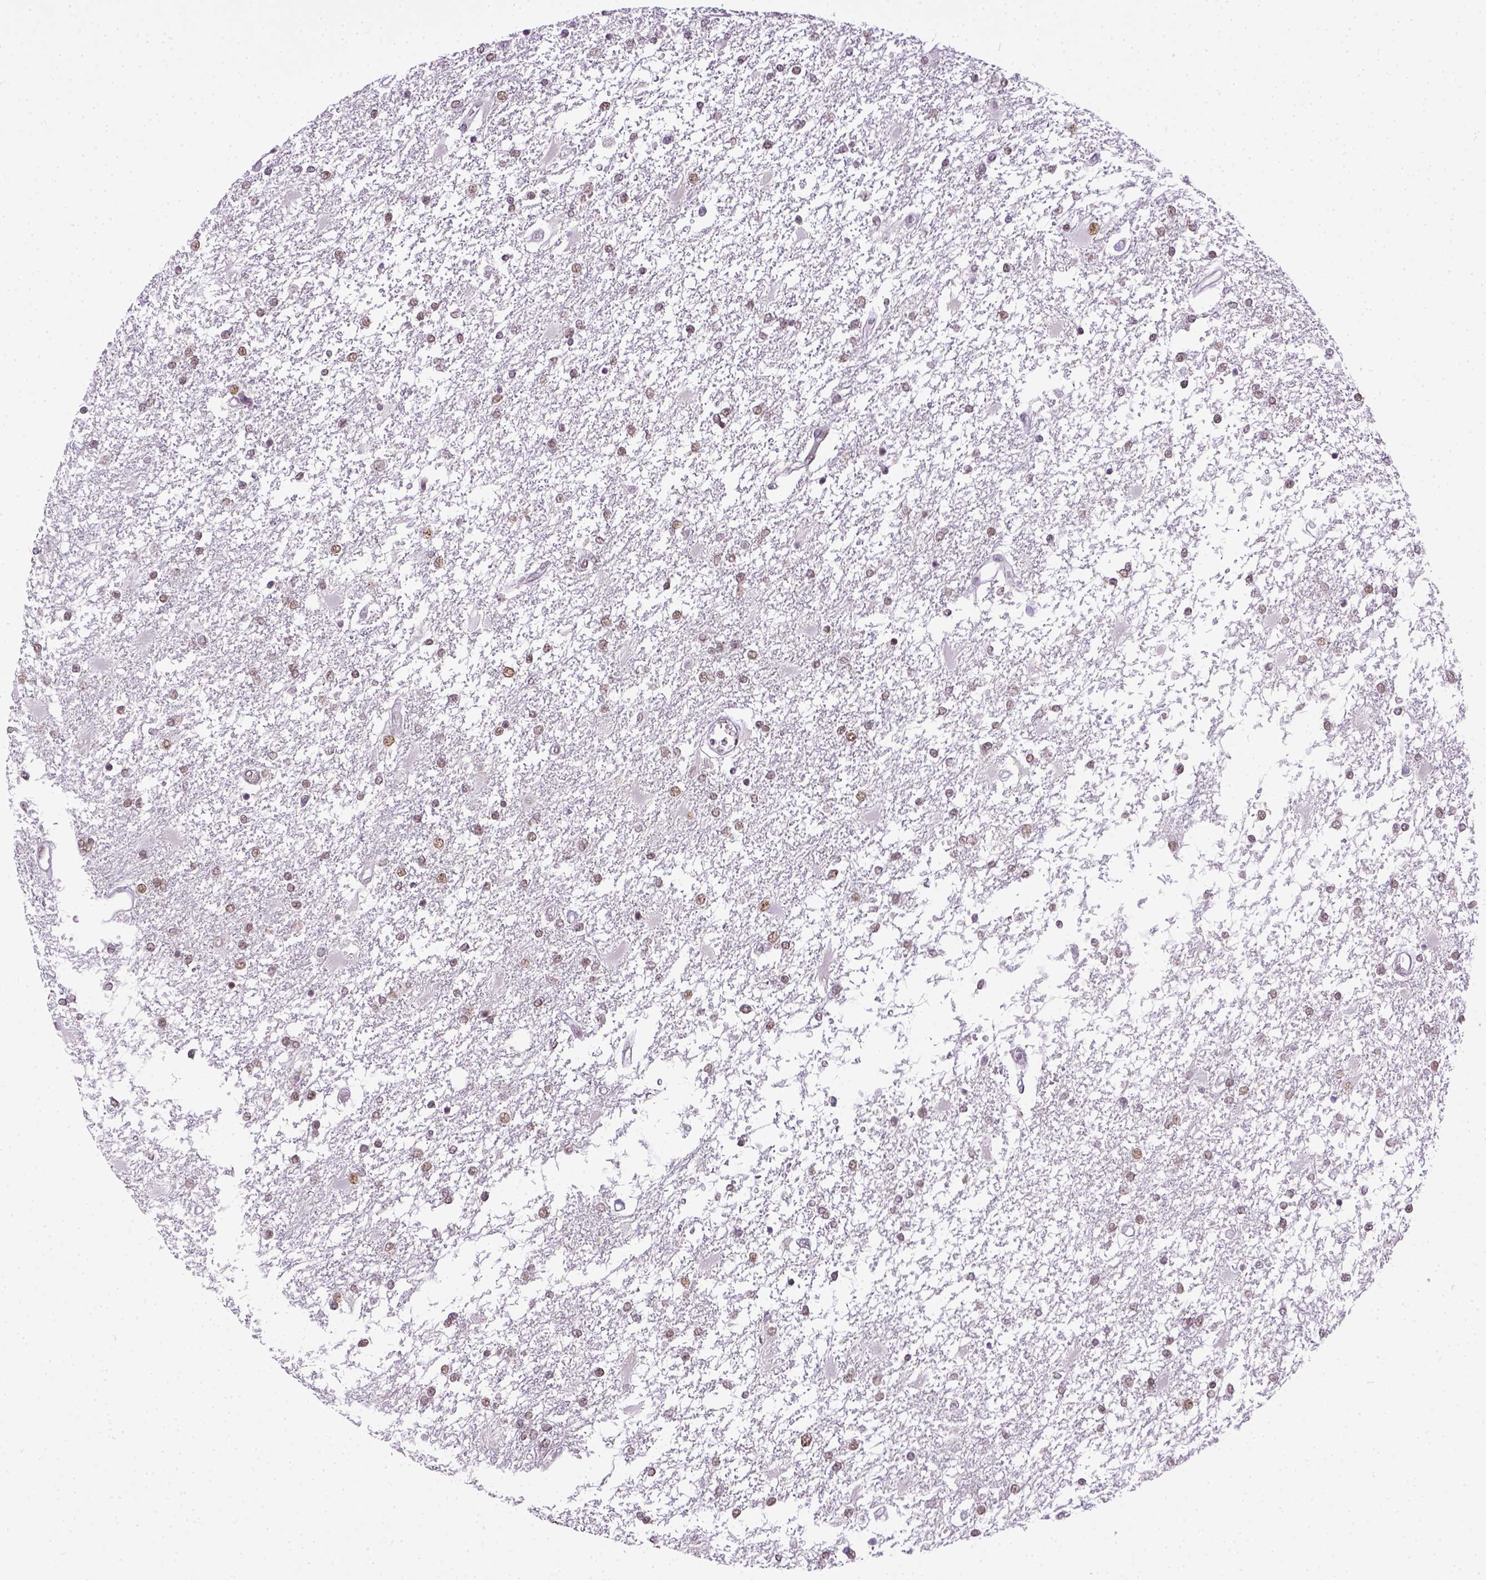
{"staining": {"intensity": "weak", "quantity": "25%-75%", "location": "nuclear"}, "tissue": "glioma", "cell_type": "Tumor cells", "image_type": "cancer", "snomed": [{"axis": "morphology", "description": "Glioma, malignant, High grade"}, {"axis": "topography", "description": "Cerebral cortex"}], "caption": "A photomicrograph showing weak nuclear expression in approximately 25%-75% of tumor cells in glioma, as visualized by brown immunohistochemical staining.", "gene": "ERCC1", "patient": {"sex": "male", "age": 79}}